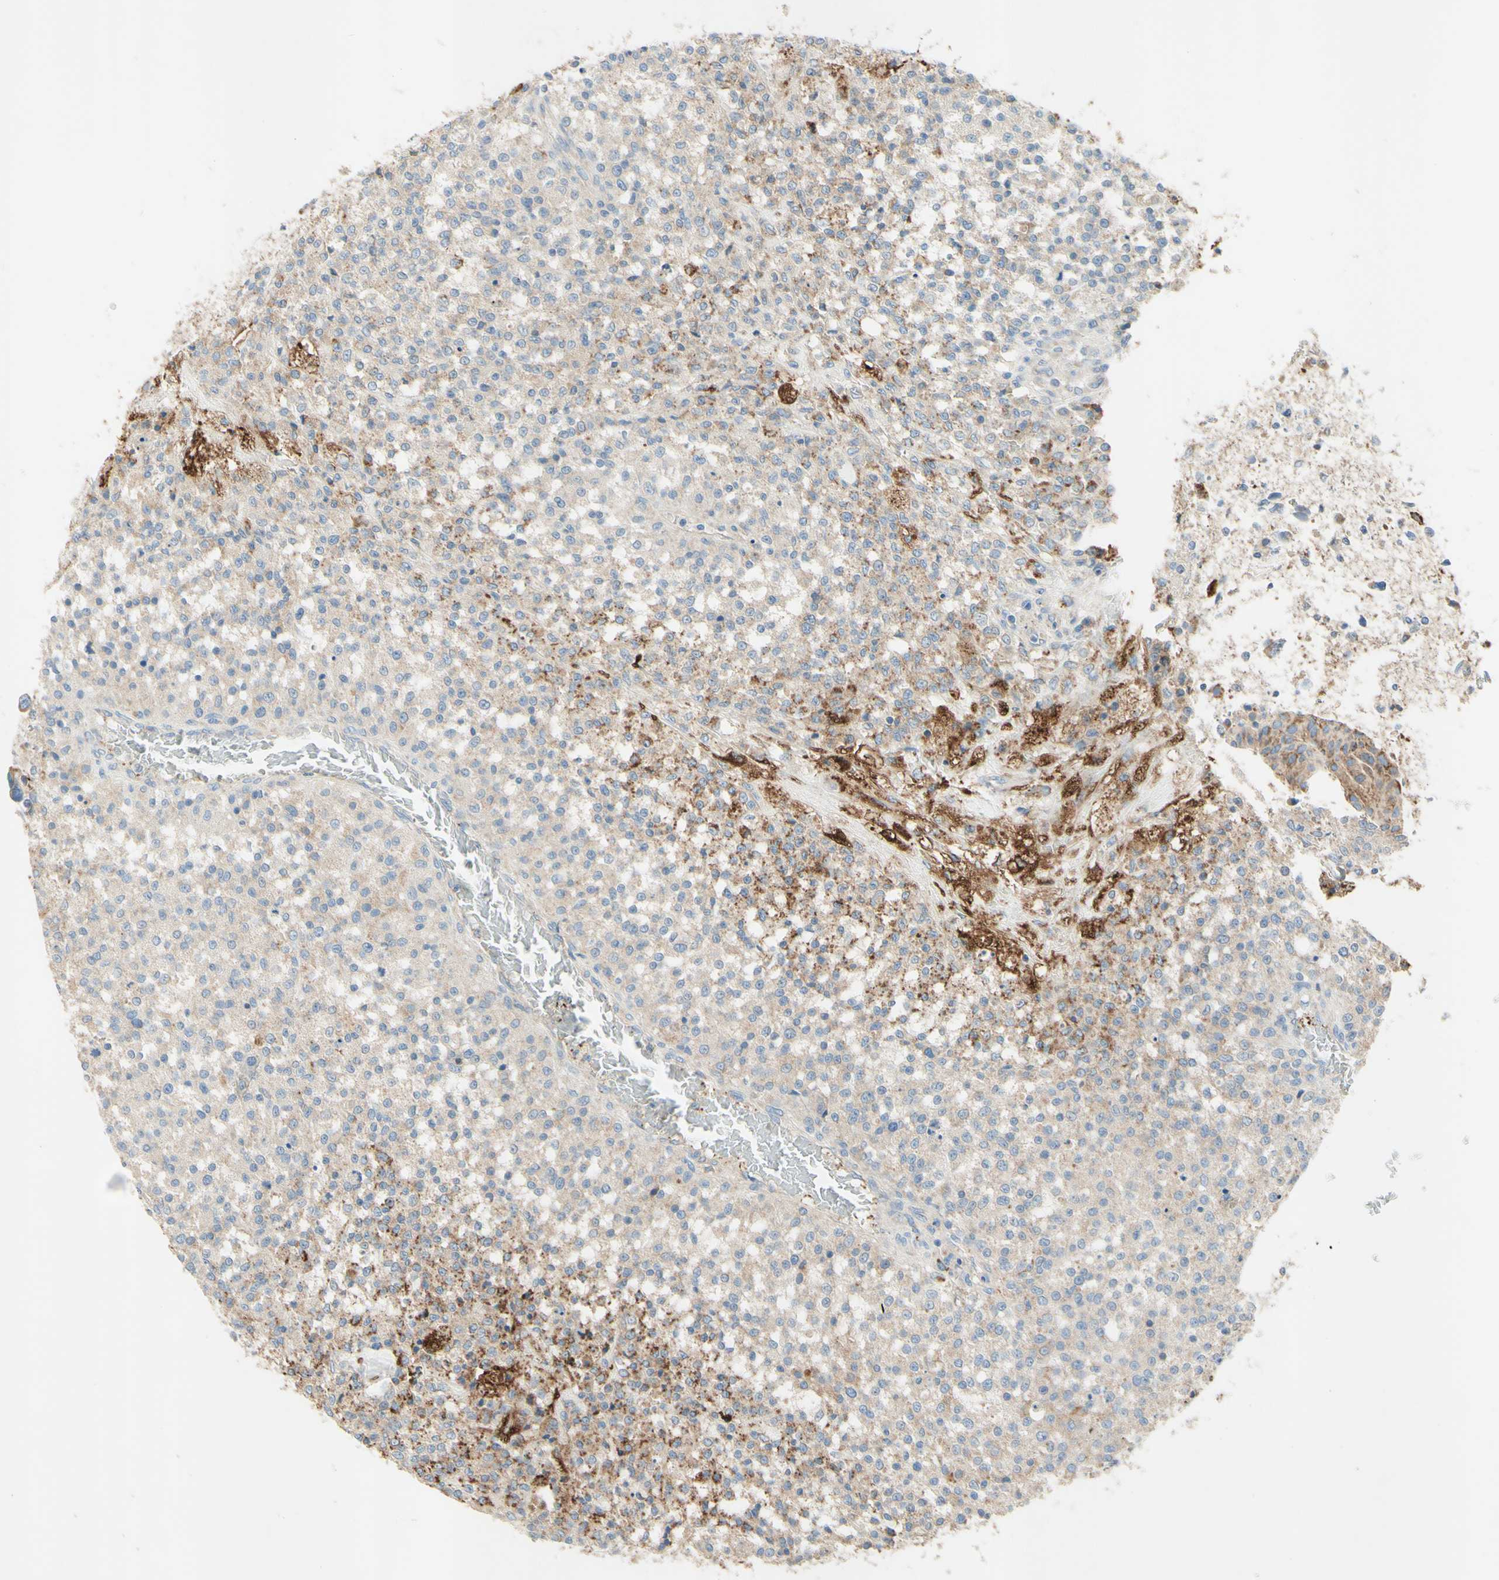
{"staining": {"intensity": "weak", "quantity": ">75%", "location": "cytoplasmic/membranous"}, "tissue": "testis cancer", "cell_type": "Tumor cells", "image_type": "cancer", "snomed": [{"axis": "morphology", "description": "Seminoma, NOS"}, {"axis": "topography", "description": "Testis"}], "caption": "Seminoma (testis) stained with IHC reveals weak cytoplasmic/membranous positivity in about >75% of tumor cells.", "gene": "ARMC10", "patient": {"sex": "male", "age": 59}}